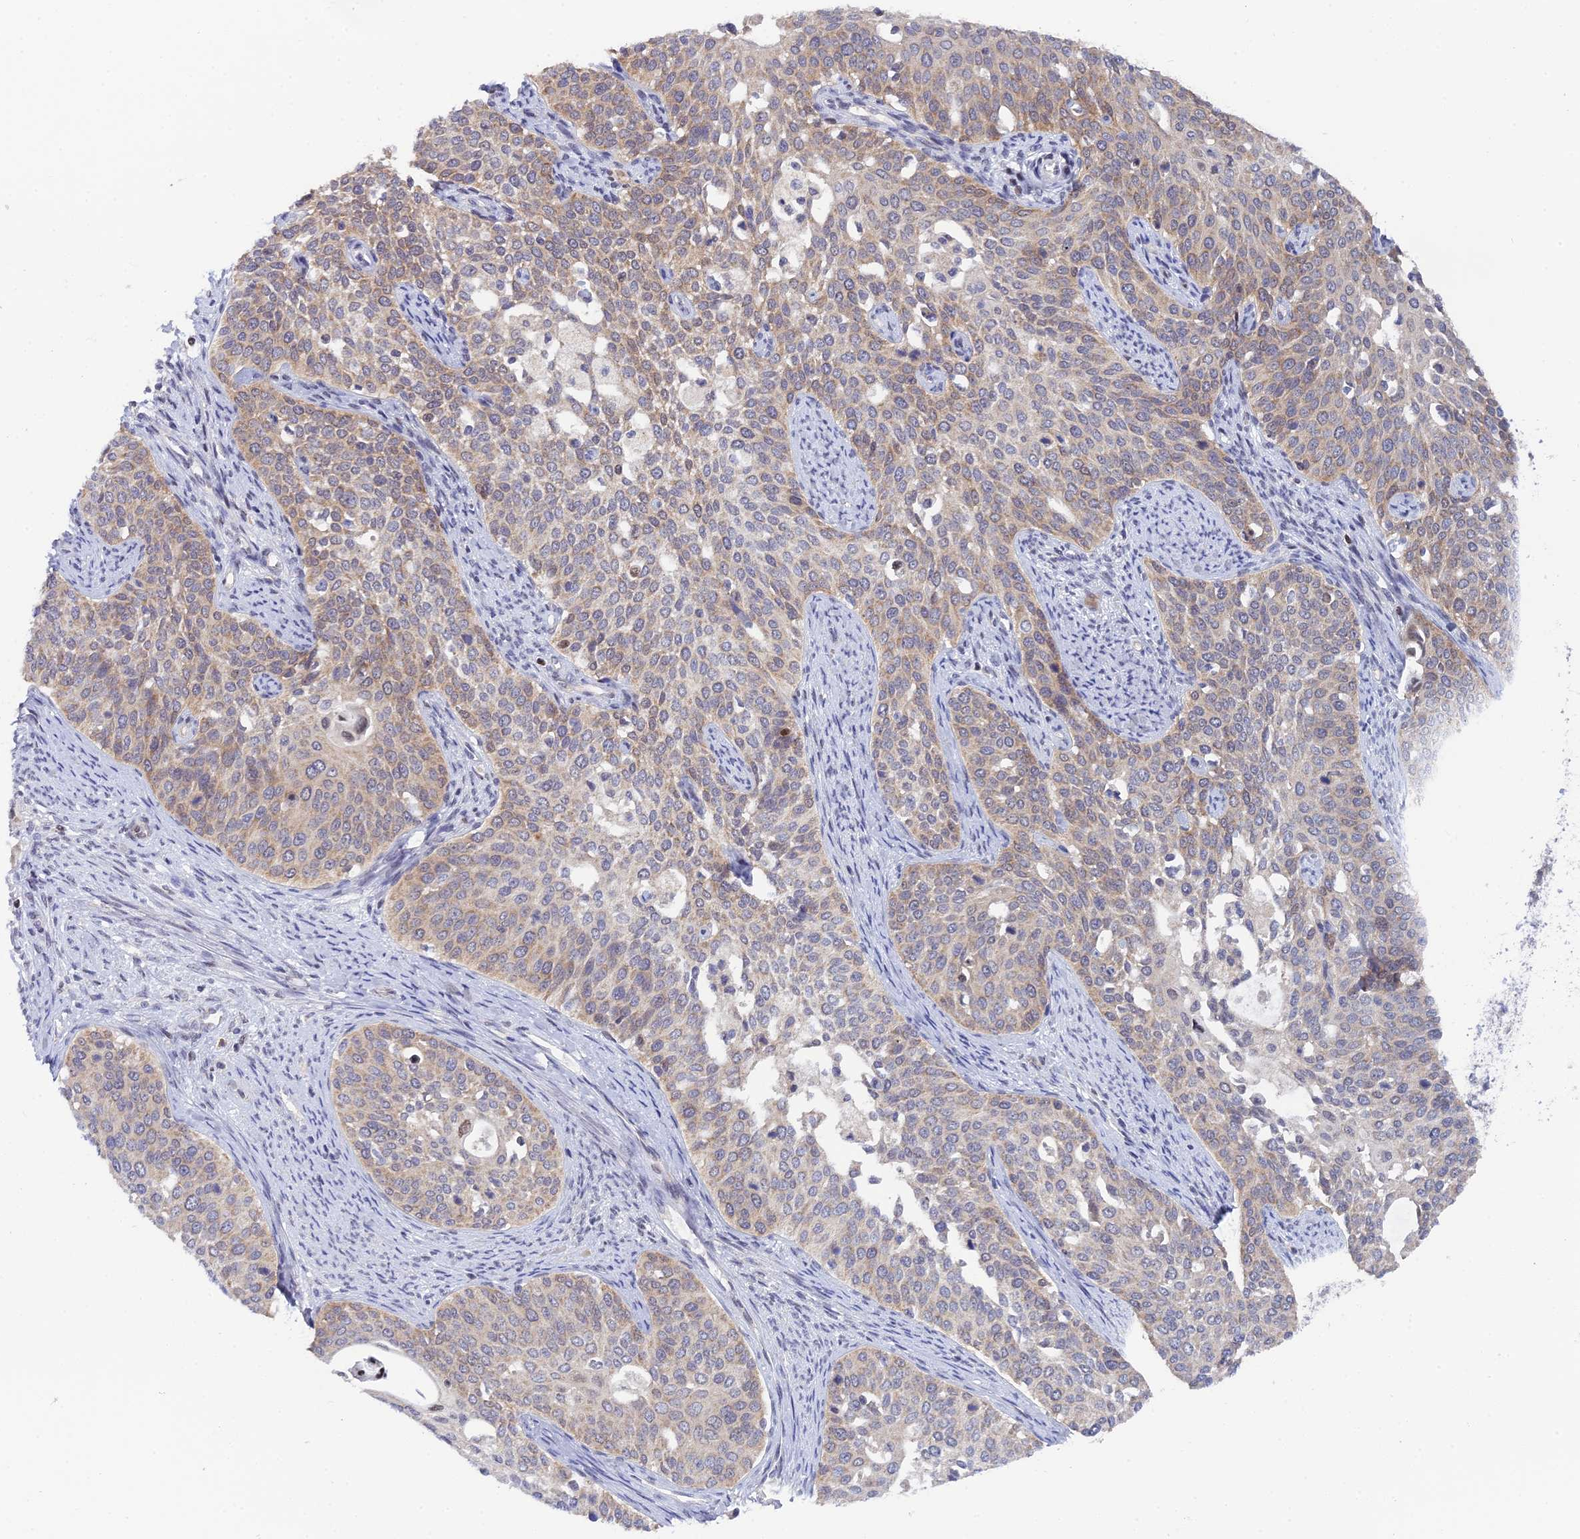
{"staining": {"intensity": "weak", "quantity": "25%-75%", "location": "cytoplasmic/membranous"}, "tissue": "cervical cancer", "cell_type": "Tumor cells", "image_type": "cancer", "snomed": [{"axis": "morphology", "description": "Squamous cell carcinoma, NOS"}, {"axis": "topography", "description": "Cervix"}], "caption": "High-power microscopy captured an immunohistochemistry histopathology image of squamous cell carcinoma (cervical), revealing weak cytoplasmic/membranous staining in about 25%-75% of tumor cells.", "gene": "ELOA2", "patient": {"sex": "female", "age": 44}}